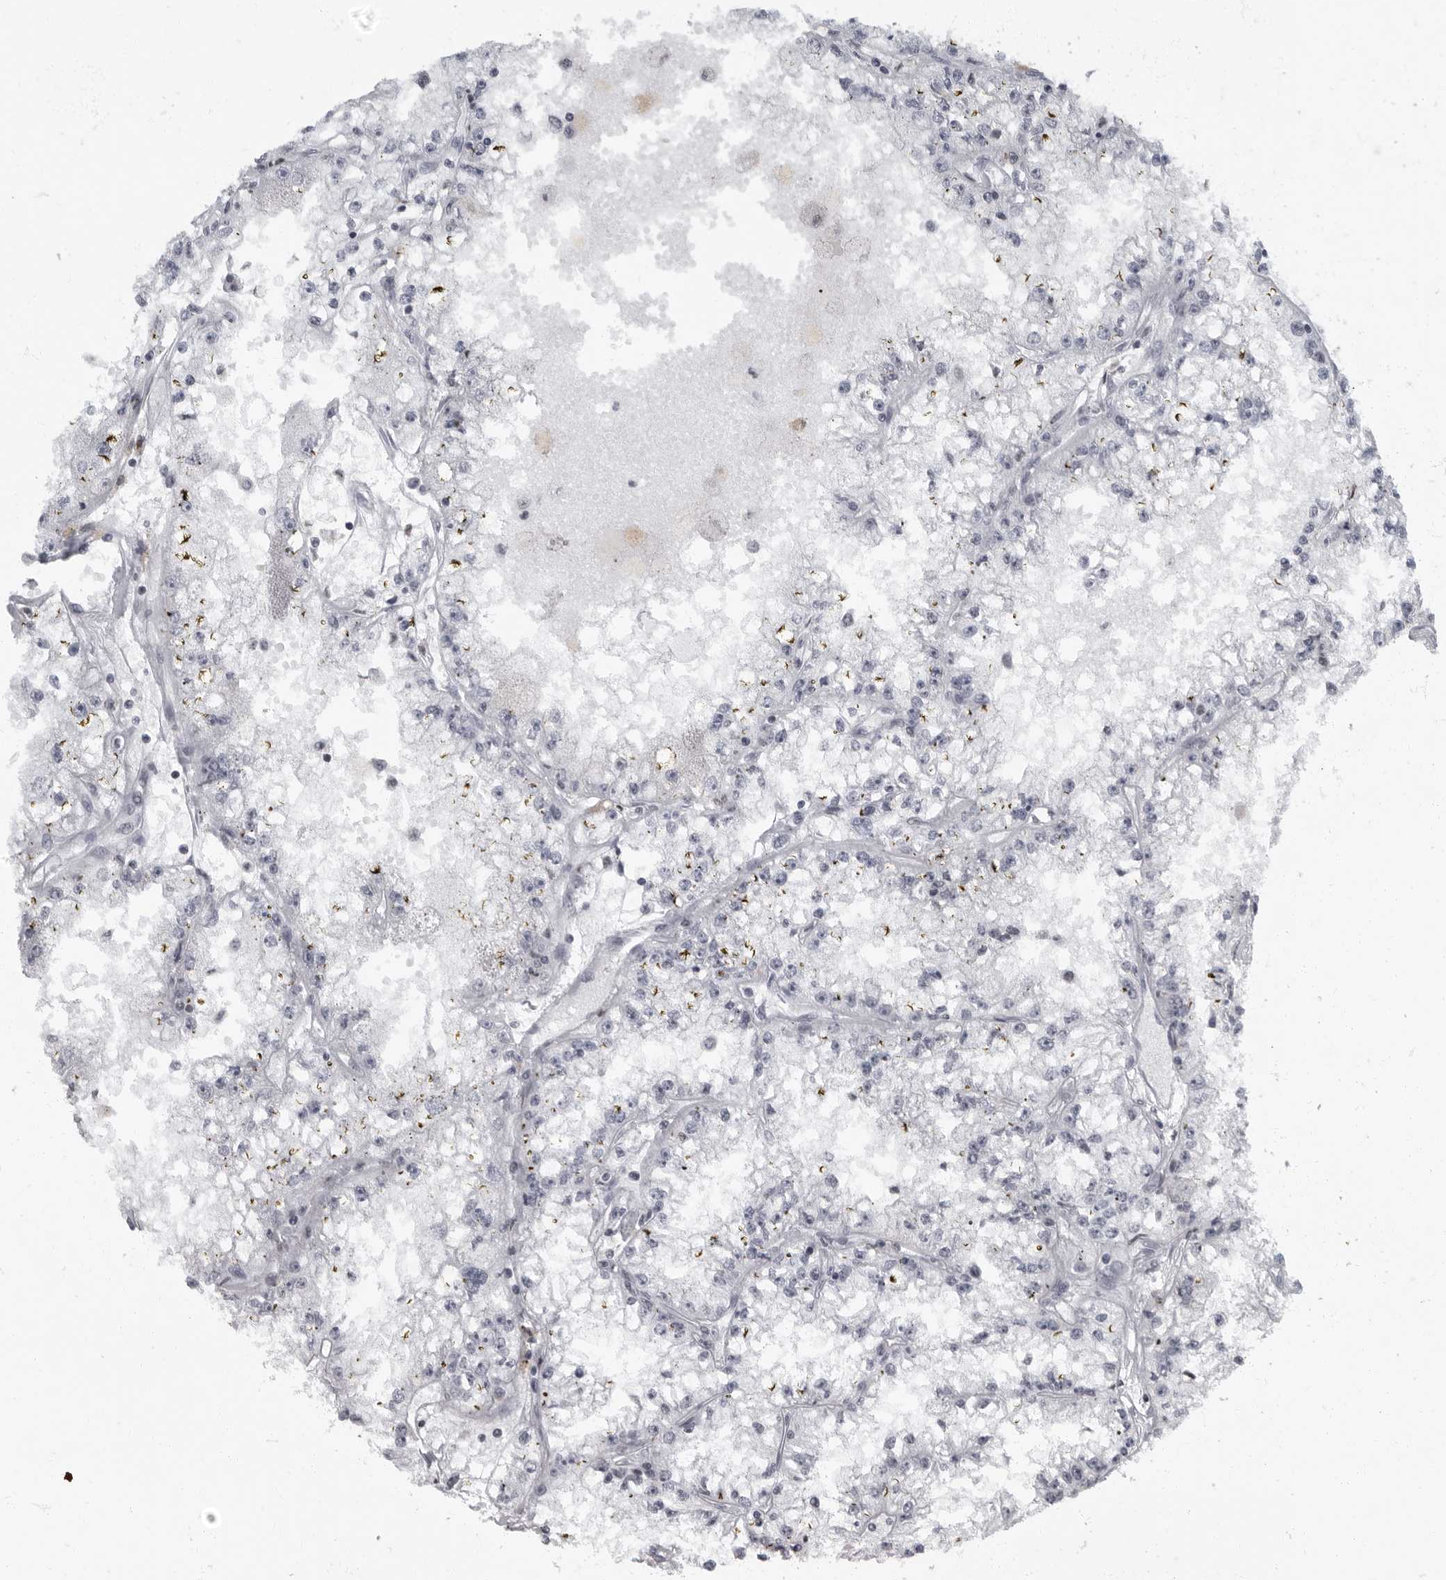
{"staining": {"intensity": "negative", "quantity": "none", "location": "none"}, "tissue": "renal cancer", "cell_type": "Tumor cells", "image_type": "cancer", "snomed": [{"axis": "morphology", "description": "Adenocarcinoma, NOS"}, {"axis": "topography", "description": "Kidney"}], "caption": "Immunohistochemistry (IHC) histopathology image of neoplastic tissue: adenocarcinoma (renal) stained with DAB (3,3'-diaminobenzidine) reveals no significant protein staining in tumor cells. Nuclei are stained in blue.", "gene": "EVI5", "patient": {"sex": "male", "age": 56}}